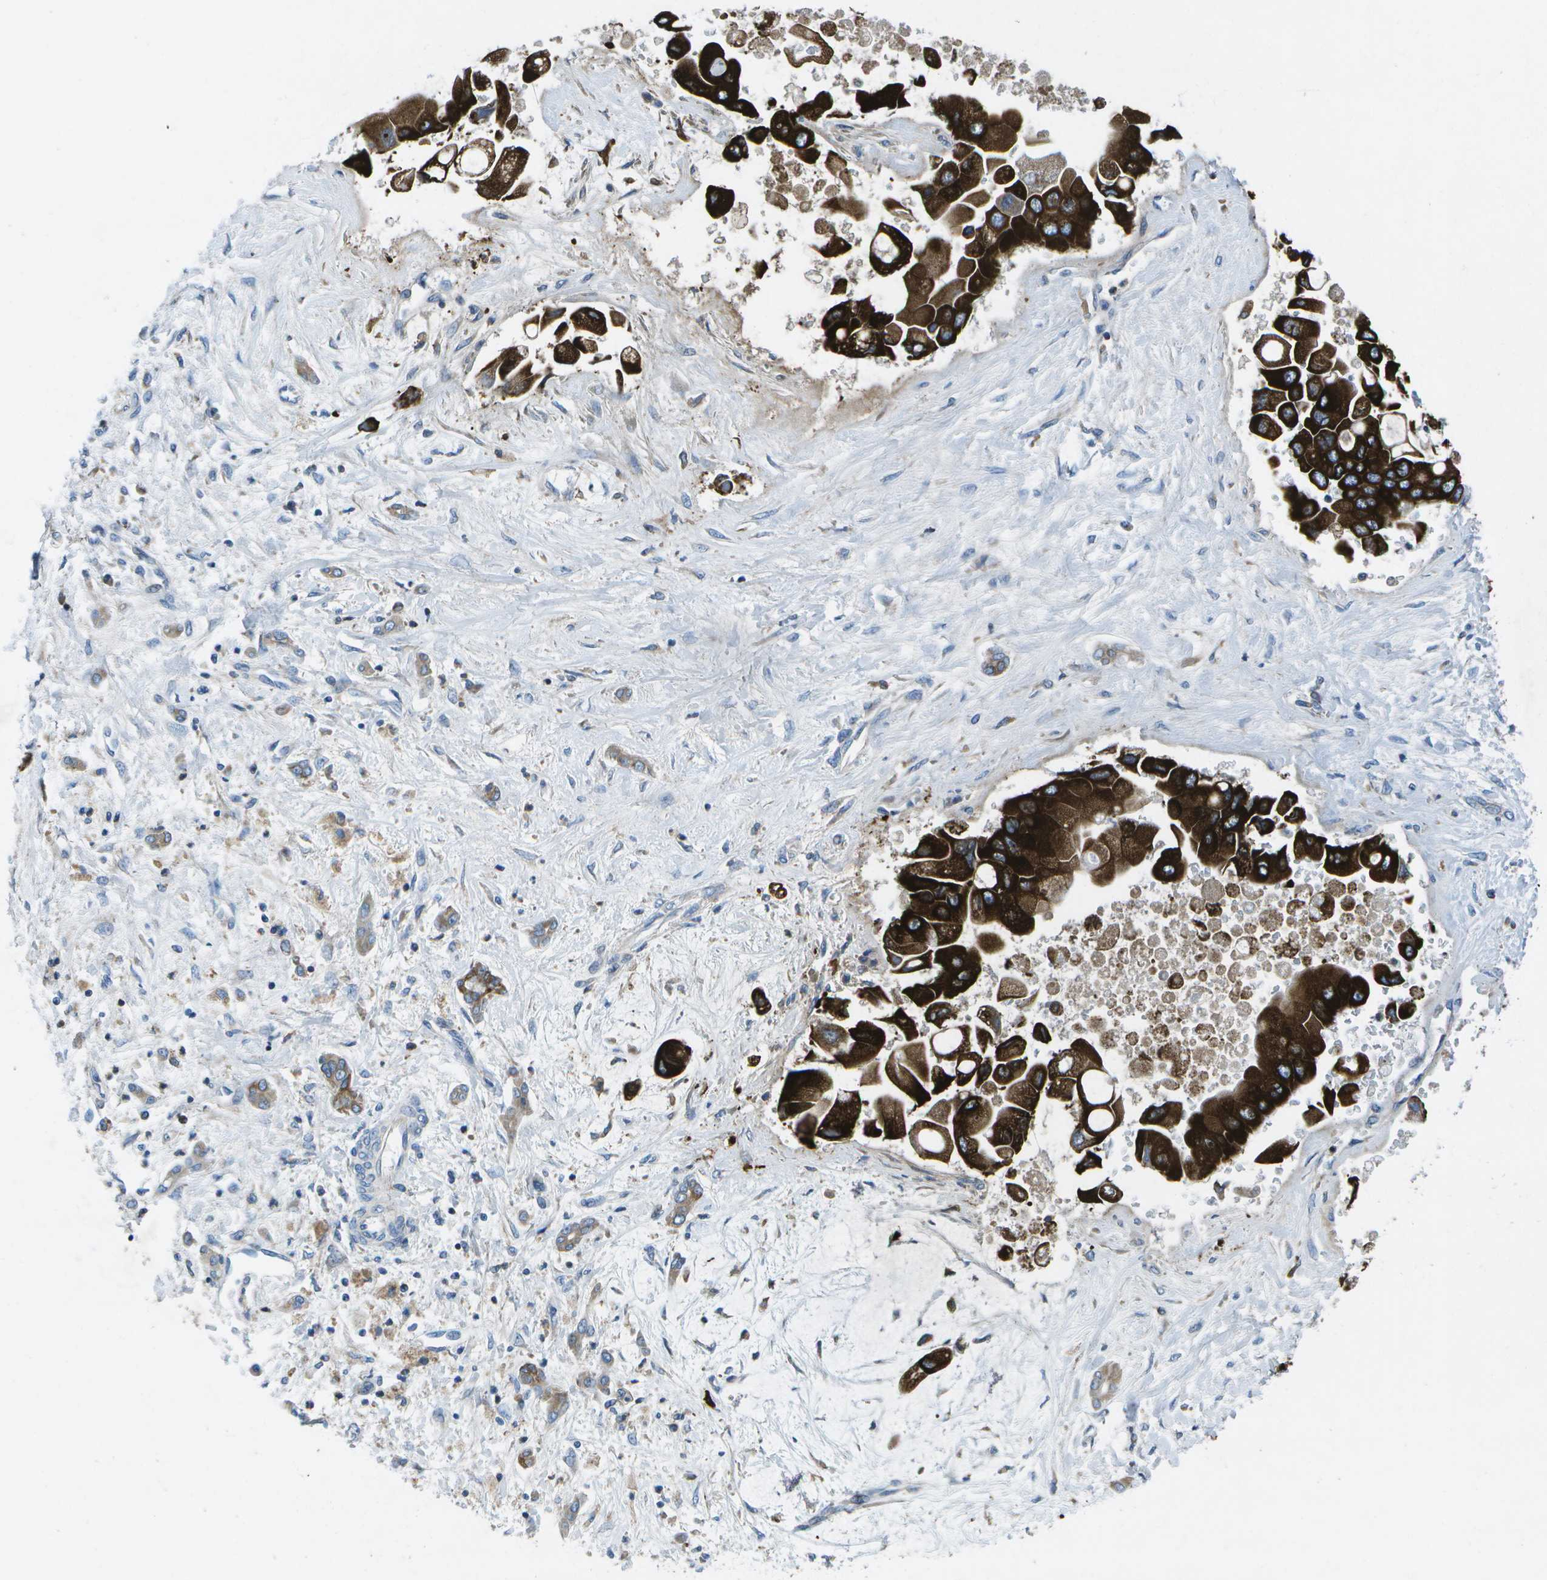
{"staining": {"intensity": "strong", "quantity": "25%-75%", "location": "cytoplasmic/membranous"}, "tissue": "liver cancer", "cell_type": "Tumor cells", "image_type": "cancer", "snomed": [{"axis": "morphology", "description": "Cholangiocarcinoma"}, {"axis": "topography", "description": "Liver"}], "caption": "Liver cholangiocarcinoma stained for a protein demonstrates strong cytoplasmic/membranous positivity in tumor cells.", "gene": "GDF5", "patient": {"sex": "male", "age": 50}}